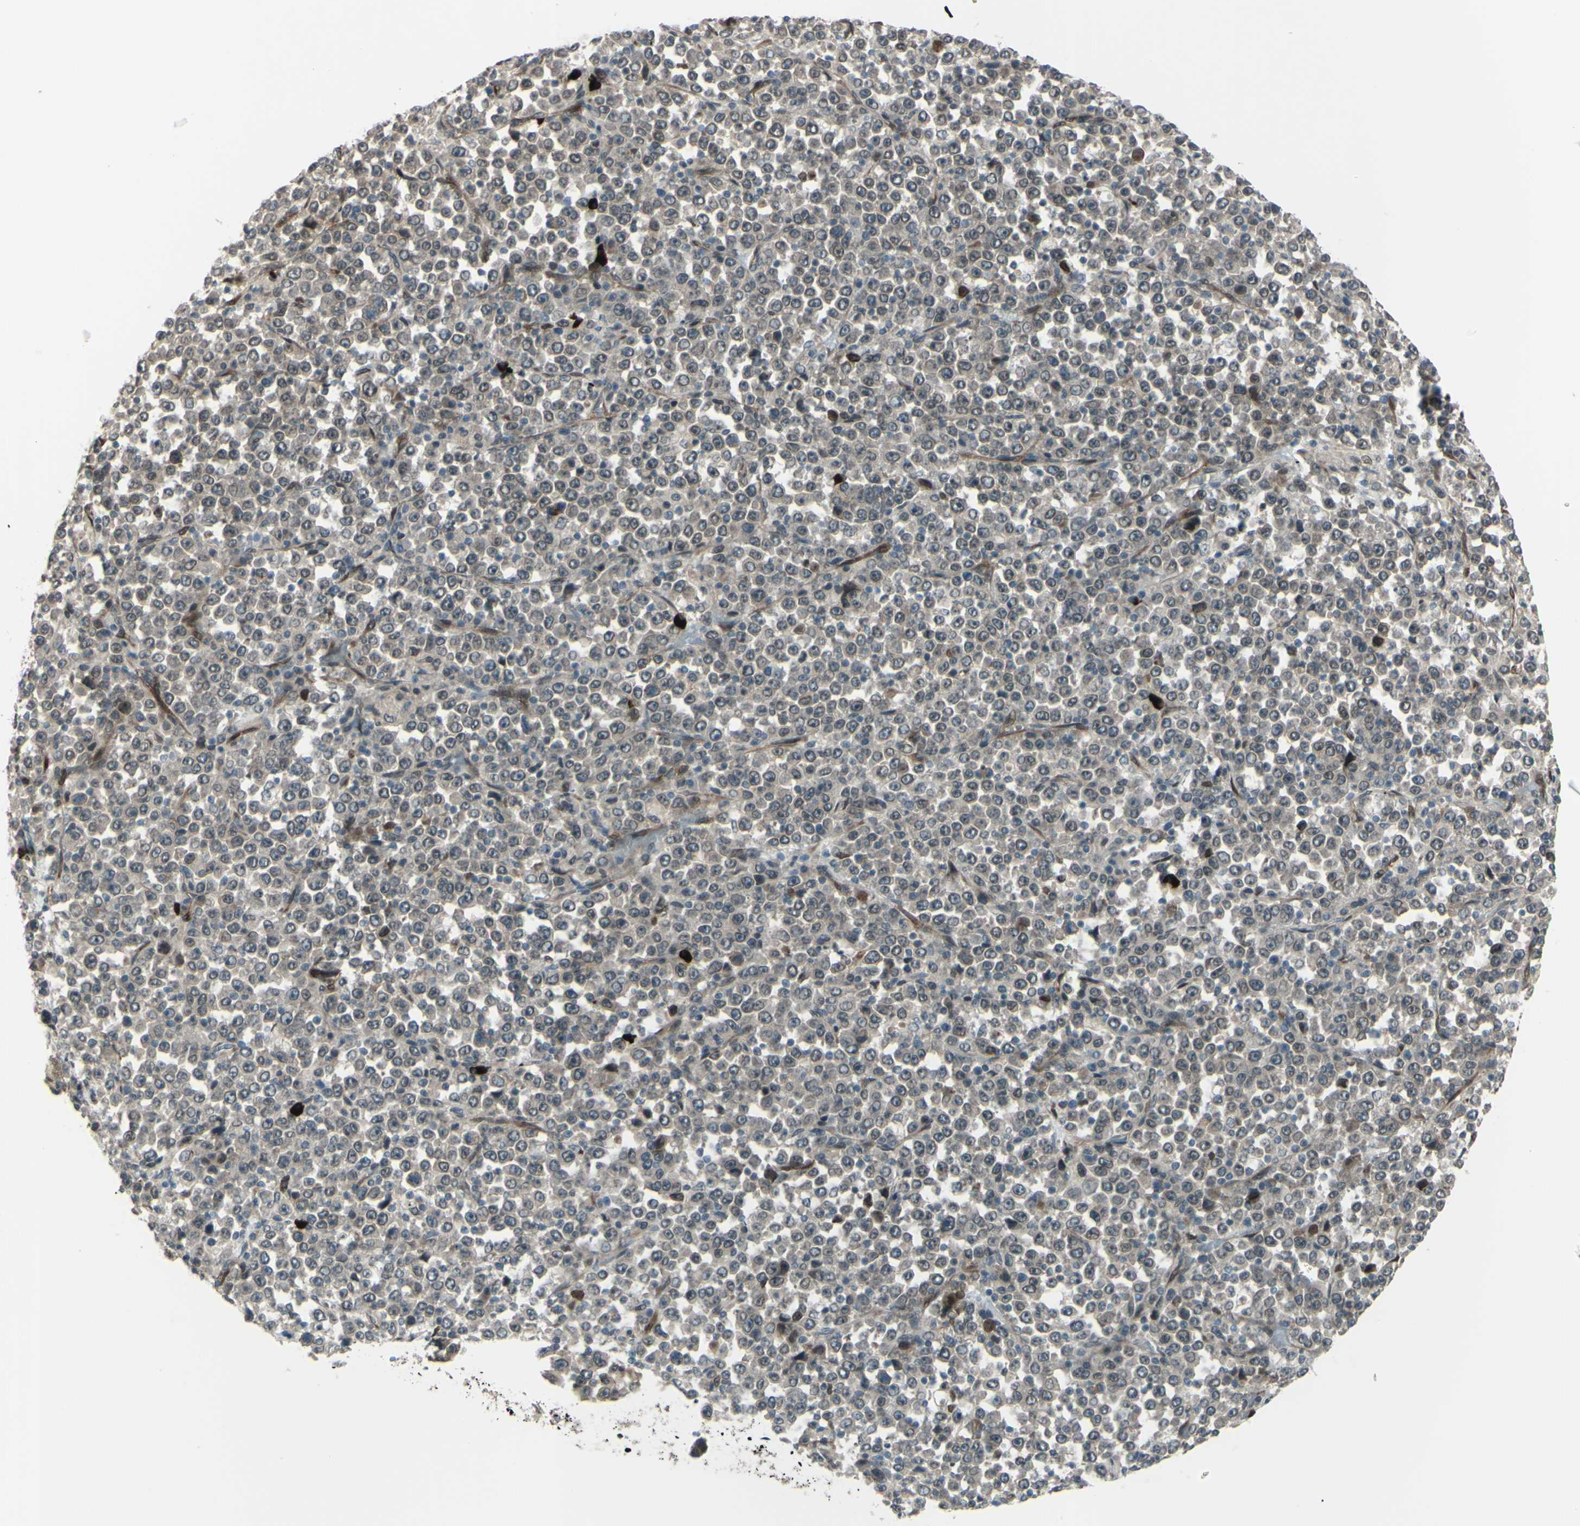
{"staining": {"intensity": "weak", "quantity": "<25%", "location": "cytoplasmic/membranous"}, "tissue": "stomach cancer", "cell_type": "Tumor cells", "image_type": "cancer", "snomed": [{"axis": "morphology", "description": "Normal tissue, NOS"}, {"axis": "morphology", "description": "Adenocarcinoma, NOS"}, {"axis": "topography", "description": "Stomach, upper"}, {"axis": "topography", "description": "Stomach"}], "caption": "High magnification brightfield microscopy of stomach cancer stained with DAB (brown) and counterstained with hematoxylin (blue): tumor cells show no significant staining. (DAB (3,3'-diaminobenzidine) IHC, high magnification).", "gene": "MLF2", "patient": {"sex": "male", "age": 59}}